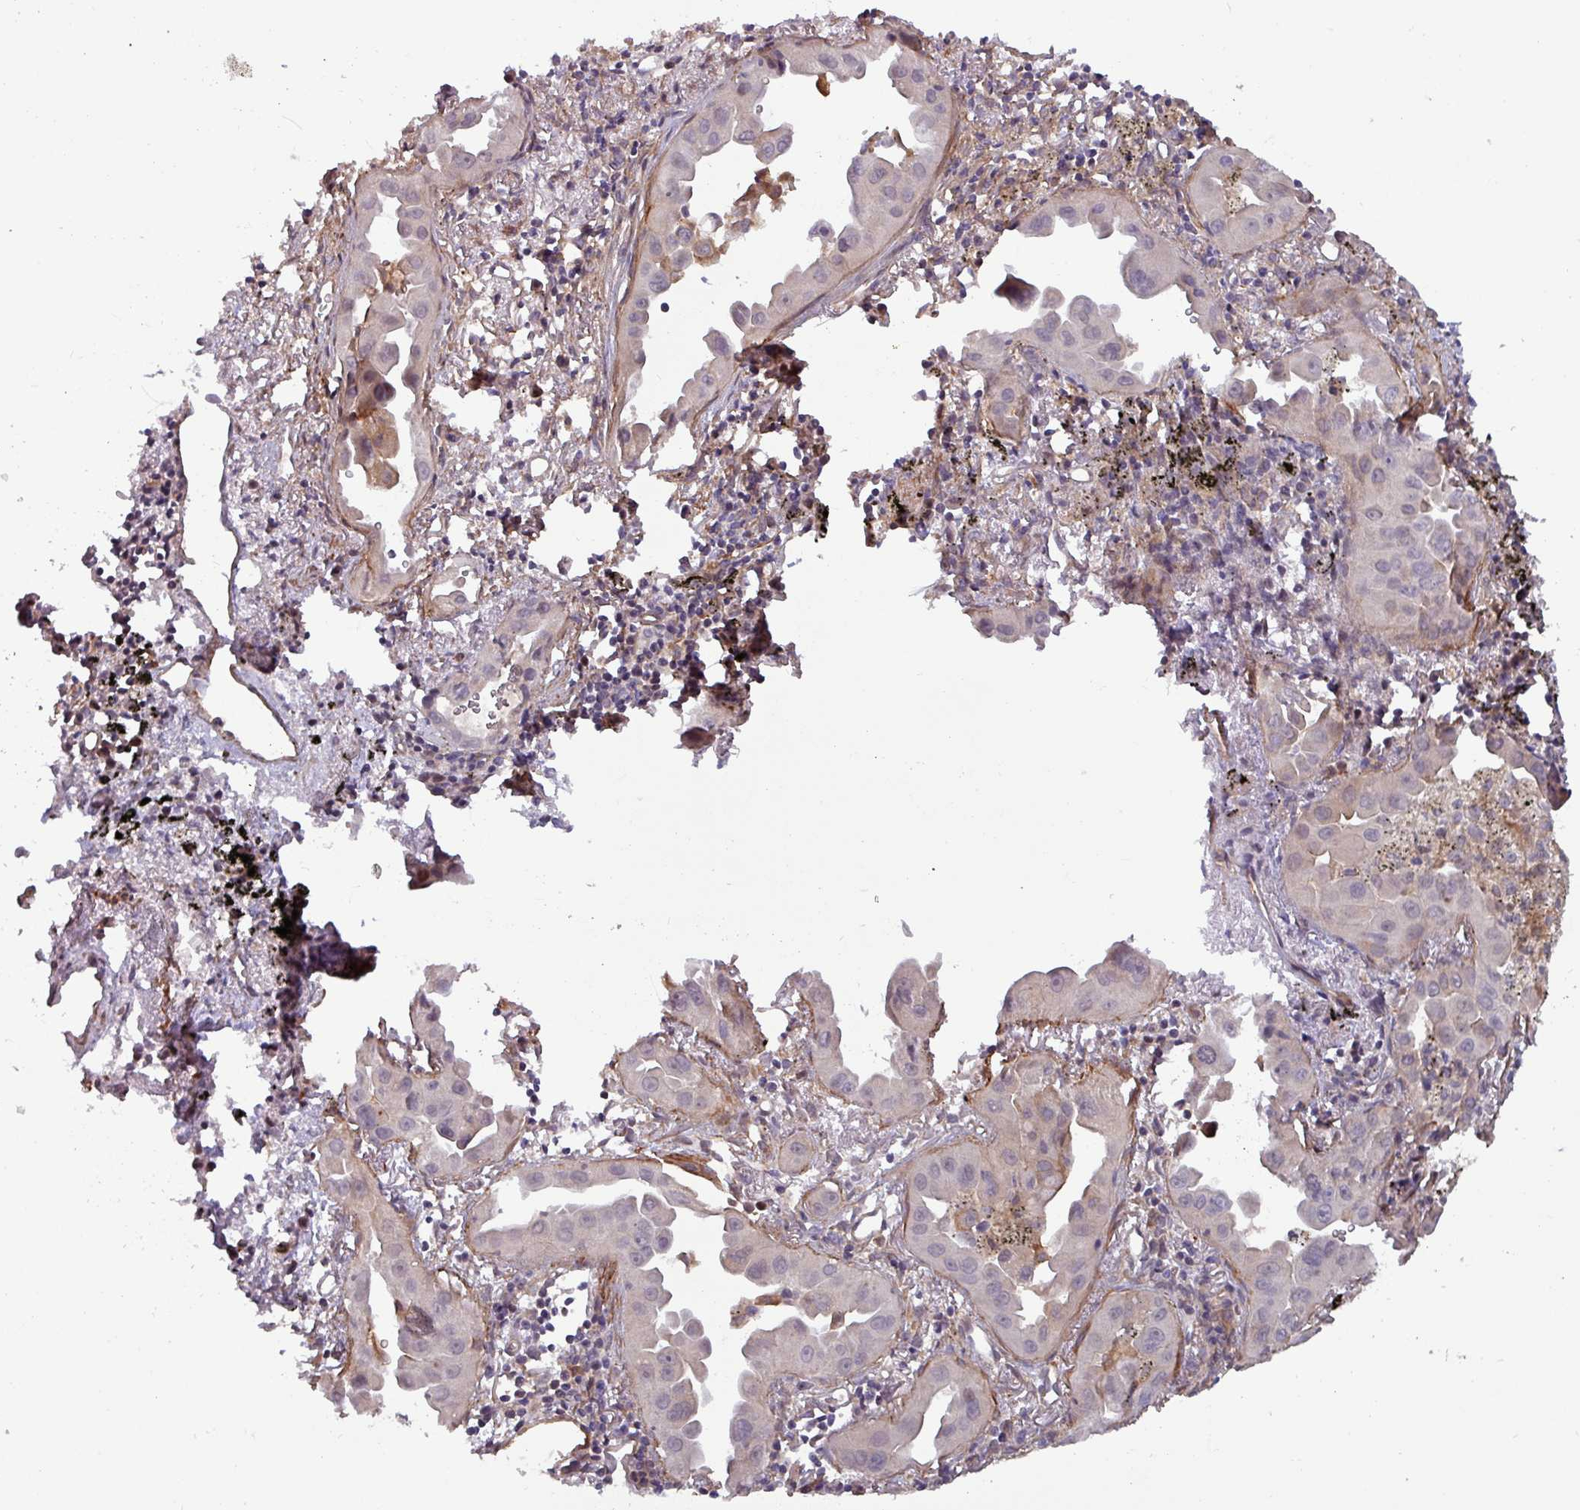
{"staining": {"intensity": "negative", "quantity": "none", "location": "none"}, "tissue": "lung cancer", "cell_type": "Tumor cells", "image_type": "cancer", "snomed": [{"axis": "morphology", "description": "Adenocarcinoma, NOS"}, {"axis": "topography", "description": "Lung"}], "caption": "Immunohistochemical staining of human lung cancer reveals no significant positivity in tumor cells.", "gene": "PCED1A", "patient": {"sex": "male", "age": 68}}